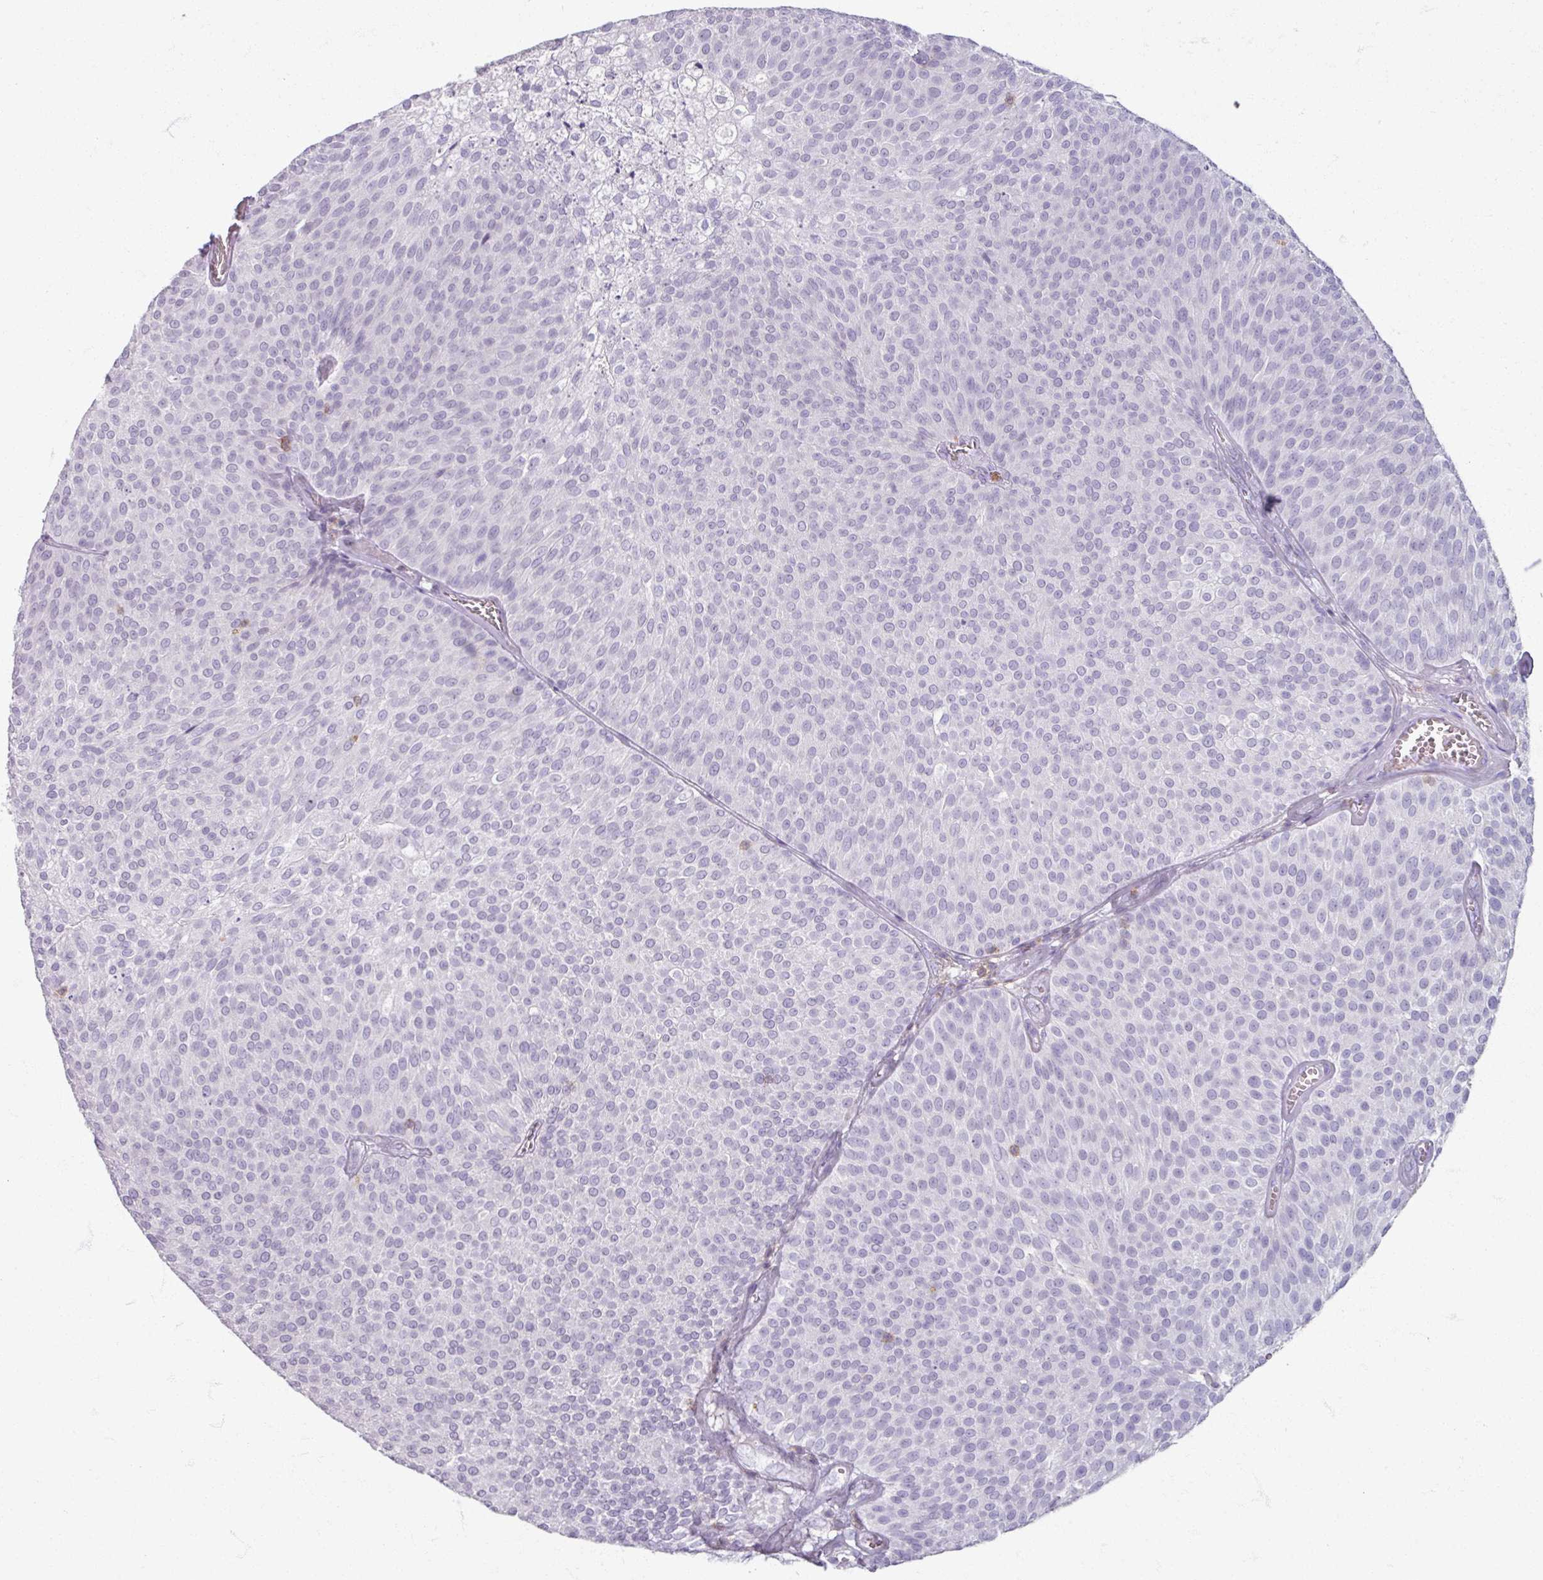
{"staining": {"intensity": "negative", "quantity": "none", "location": "none"}, "tissue": "urothelial cancer", "cell_type": "Tumor cells", "image_type": "cancer", "snomed": [{"axis": "morphology", "description": "Urothelial carcinoma, Low grade"}, {"axis": "topography", "description": "Urinary bladder"}], "caption": "Histopathology image shows no protein positivity in tumor cells of urothelial cancer tissue.", "gene": "PTPRC", "patient": {"sex": "female", "age": 79}}